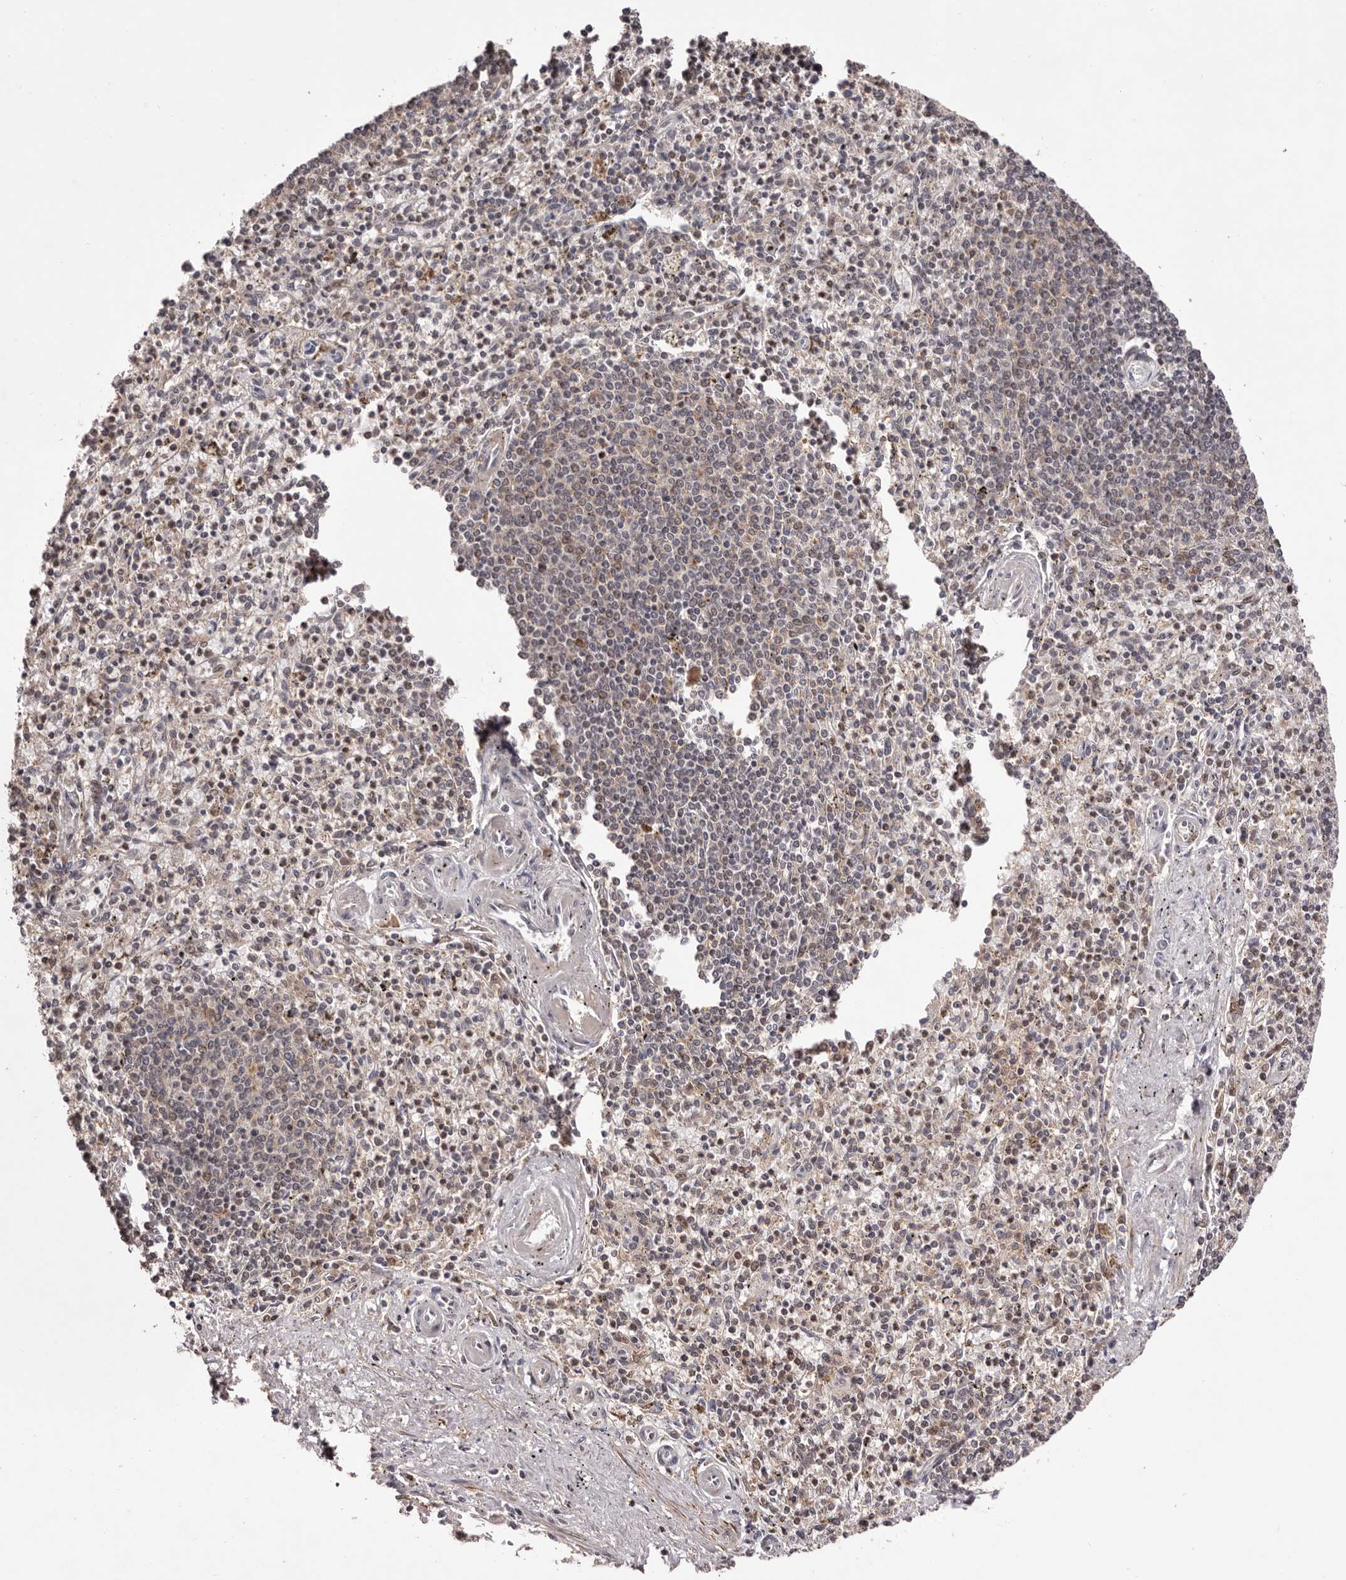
{"staining": {"intensity": "weak", "quantity": "25%-75%", "location": "nuclear"}, "tissue": "spleen", "cell_type": "Cells in red pulp", "image_type": "normal", "snomed": [{"axis": "morphology", "description": "Normal tissue, NOS"}, {"axis": "topography", "description": "Spleen"}], "caption": "Immunohistochemical staining of benign spleen displays low levels of weak nuclear positivity in approximately 25%-75% of cells in red pulp.", "gene": "FBXO5", "patient": {"sex": "male", "age": 72}}